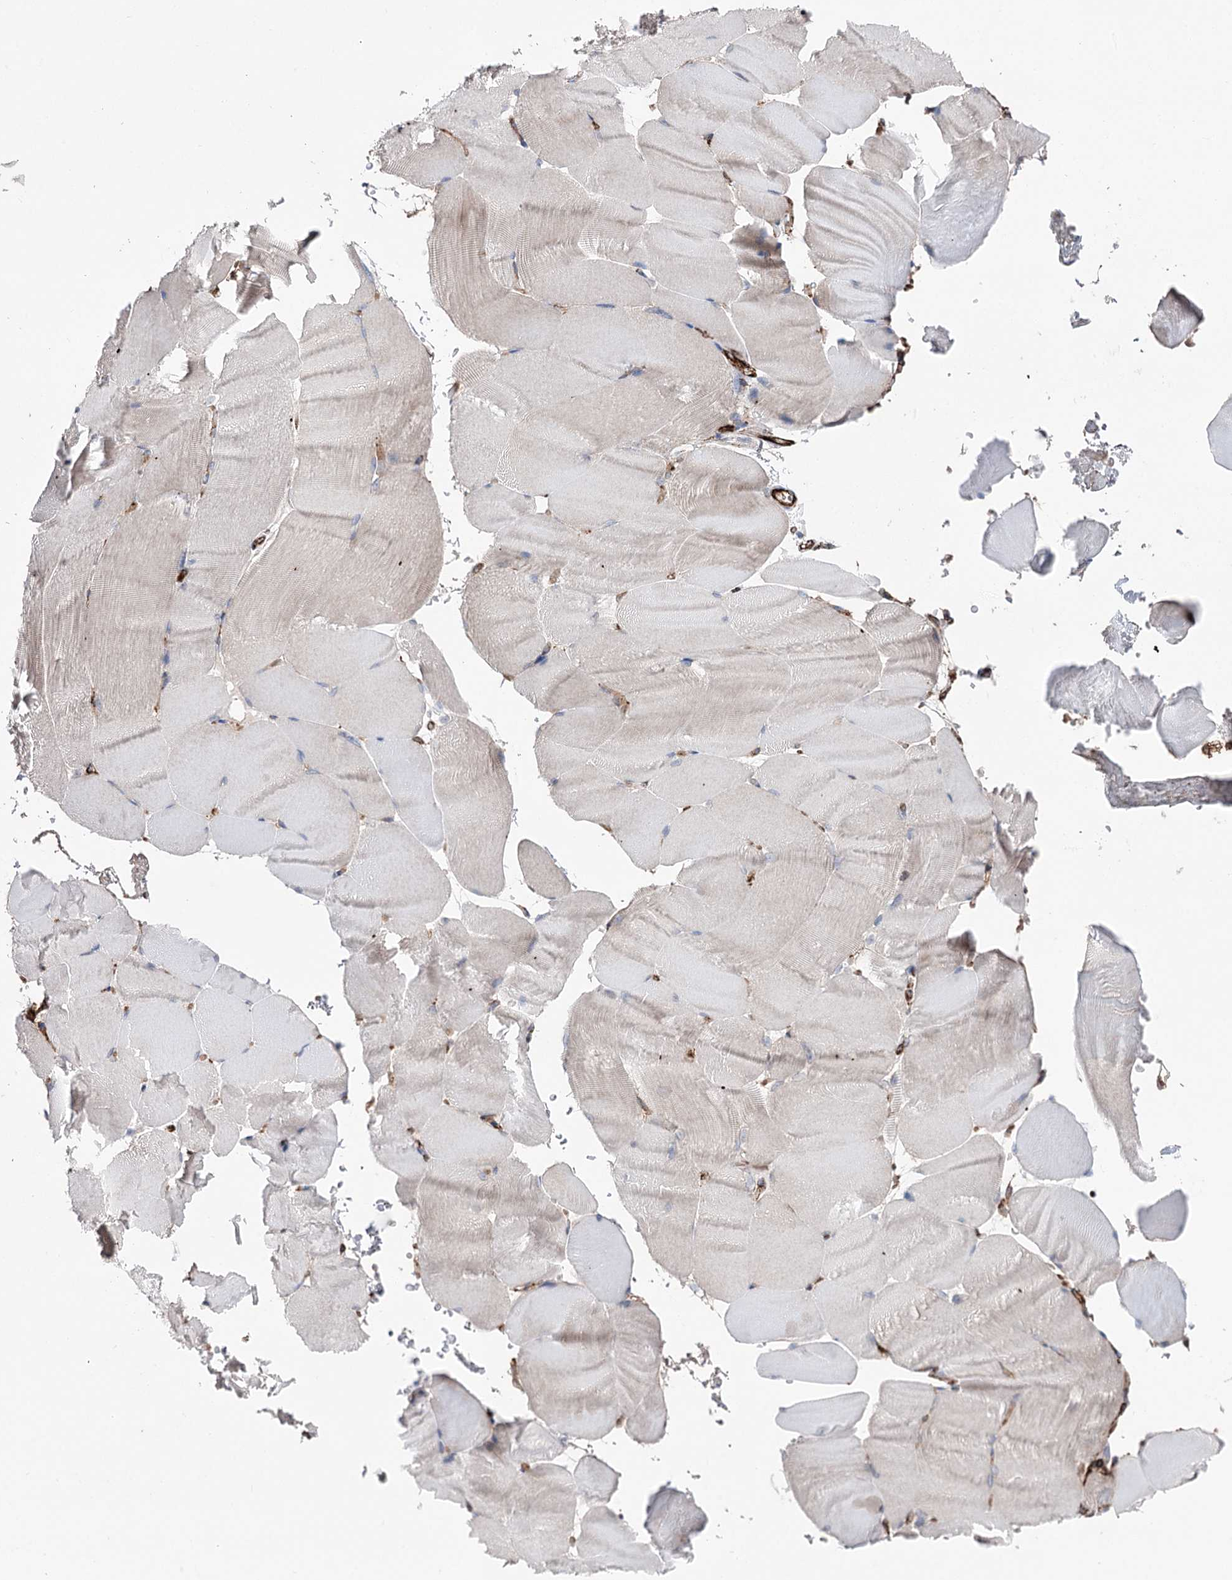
{"staining": {"intensity": "negative", "quantity": "none", "location": "none"}, "tissue": "skeletal muscle", "cell_type": "Myocytes", "image_type": "normal", "snomed": [{"axis": "morphology", "description": "Normal tissue, NOS"}, {"axis": "topography", "description": "Skeletal muscle"}, {"axis": "topography", "description": "Parathyroid gland"}], "caption": "IHC photomicrograph of benign human skeletal muscle stained for a protein (brown), which exhibits no staining in myocytes. Nuclei are stained in blue.", "gene": "MIB1", "patient": {"sex": "female", "age": 37}}